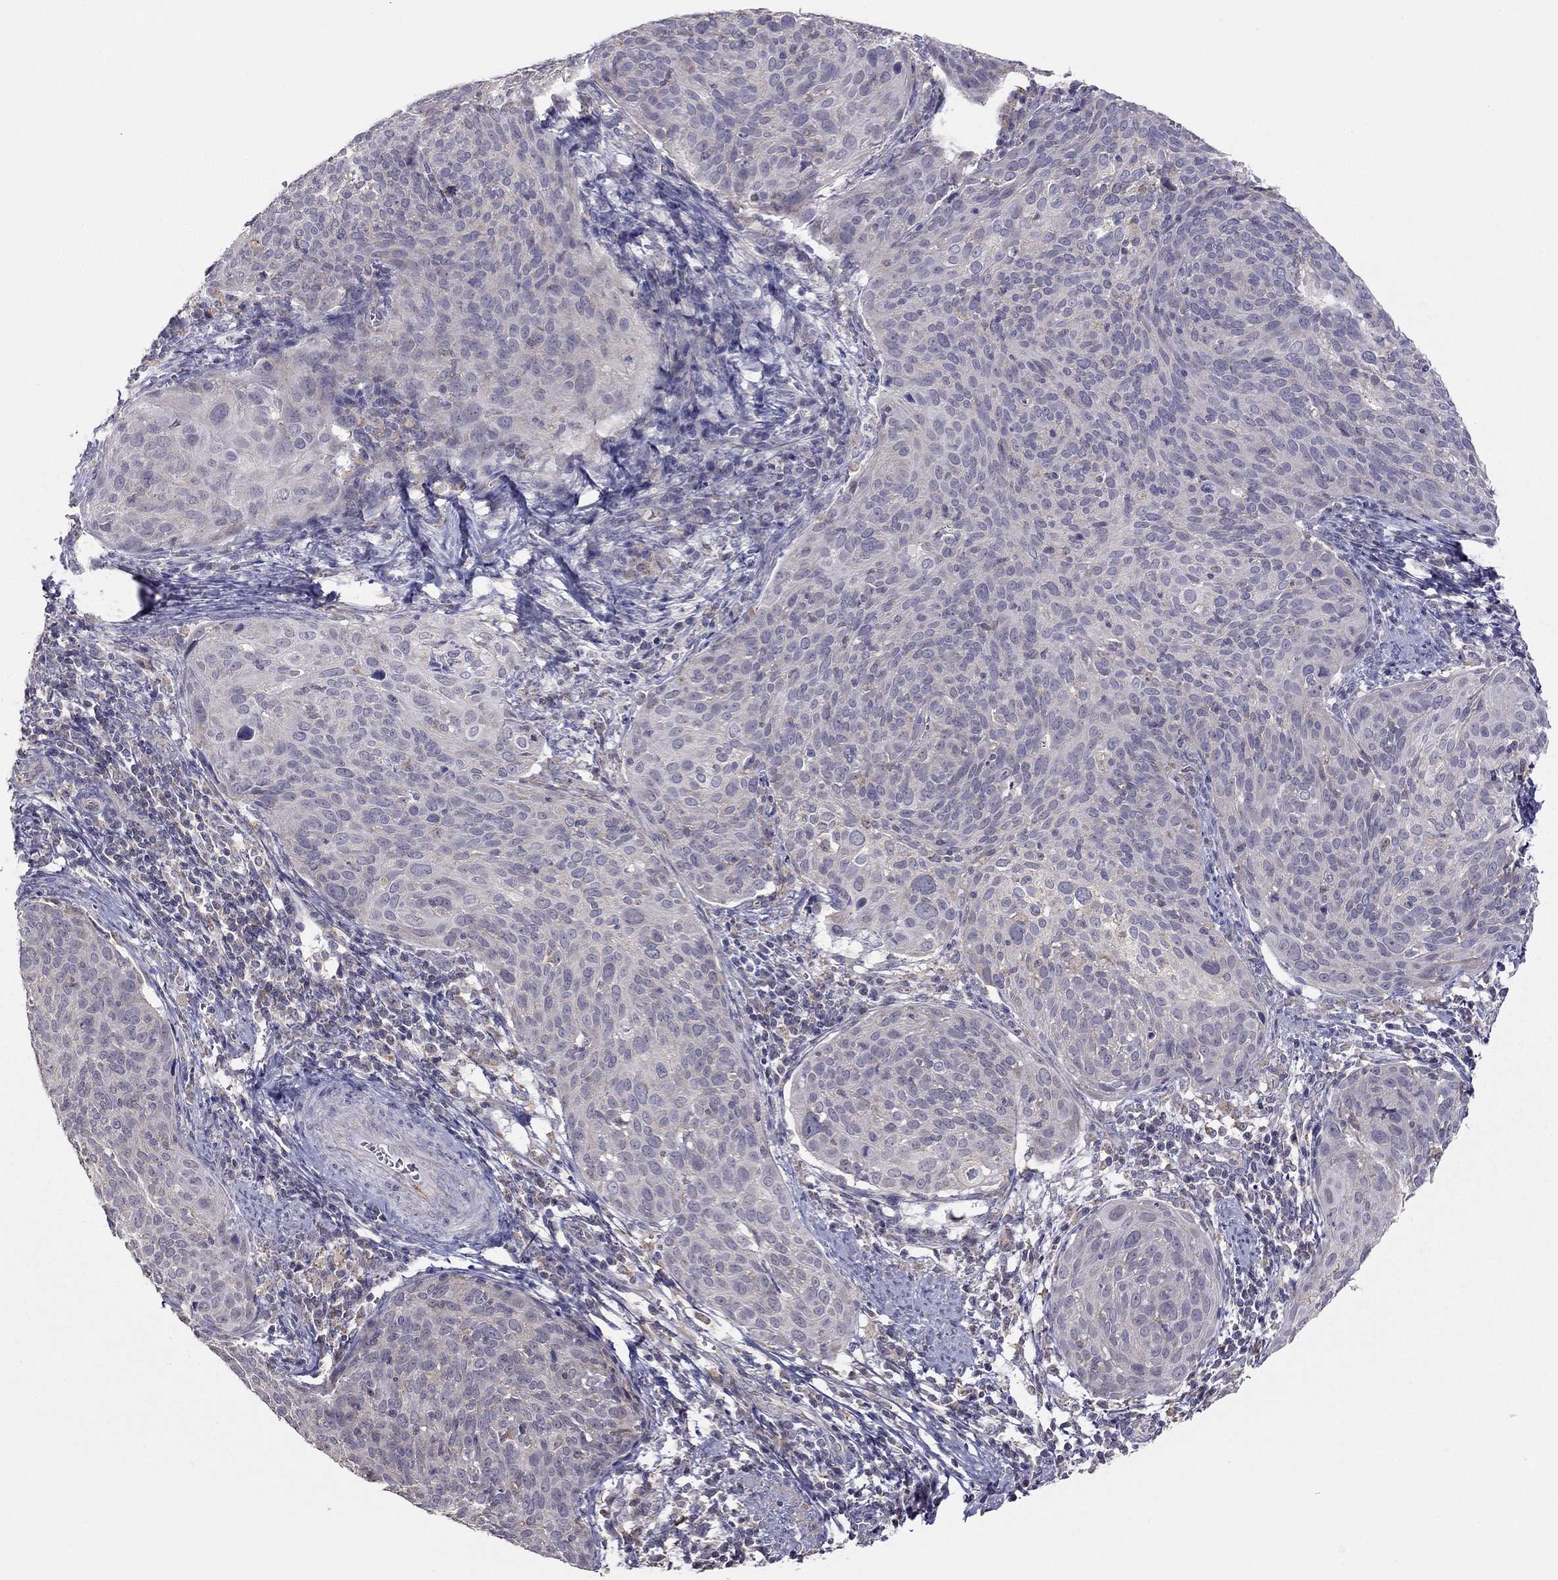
{"staining": {"intensity": "negative", "quantity": "none", "location": "none"}, "tissue": "cervical cancer", "cell_type": "Tumor cells", "image_type": "cancer", "snomed": [{"axis": "morphology", "description": "Squamous cell carcinoma, NOS"}, {"axis": "topography", "description": "Cervix"}], "caption": "Immunohistochemistry of cervical squamous cell carcinoma displays no staining in tumor cells.", "gene": "LRIT3", "patient": {"sex": "female", "age": 39}}